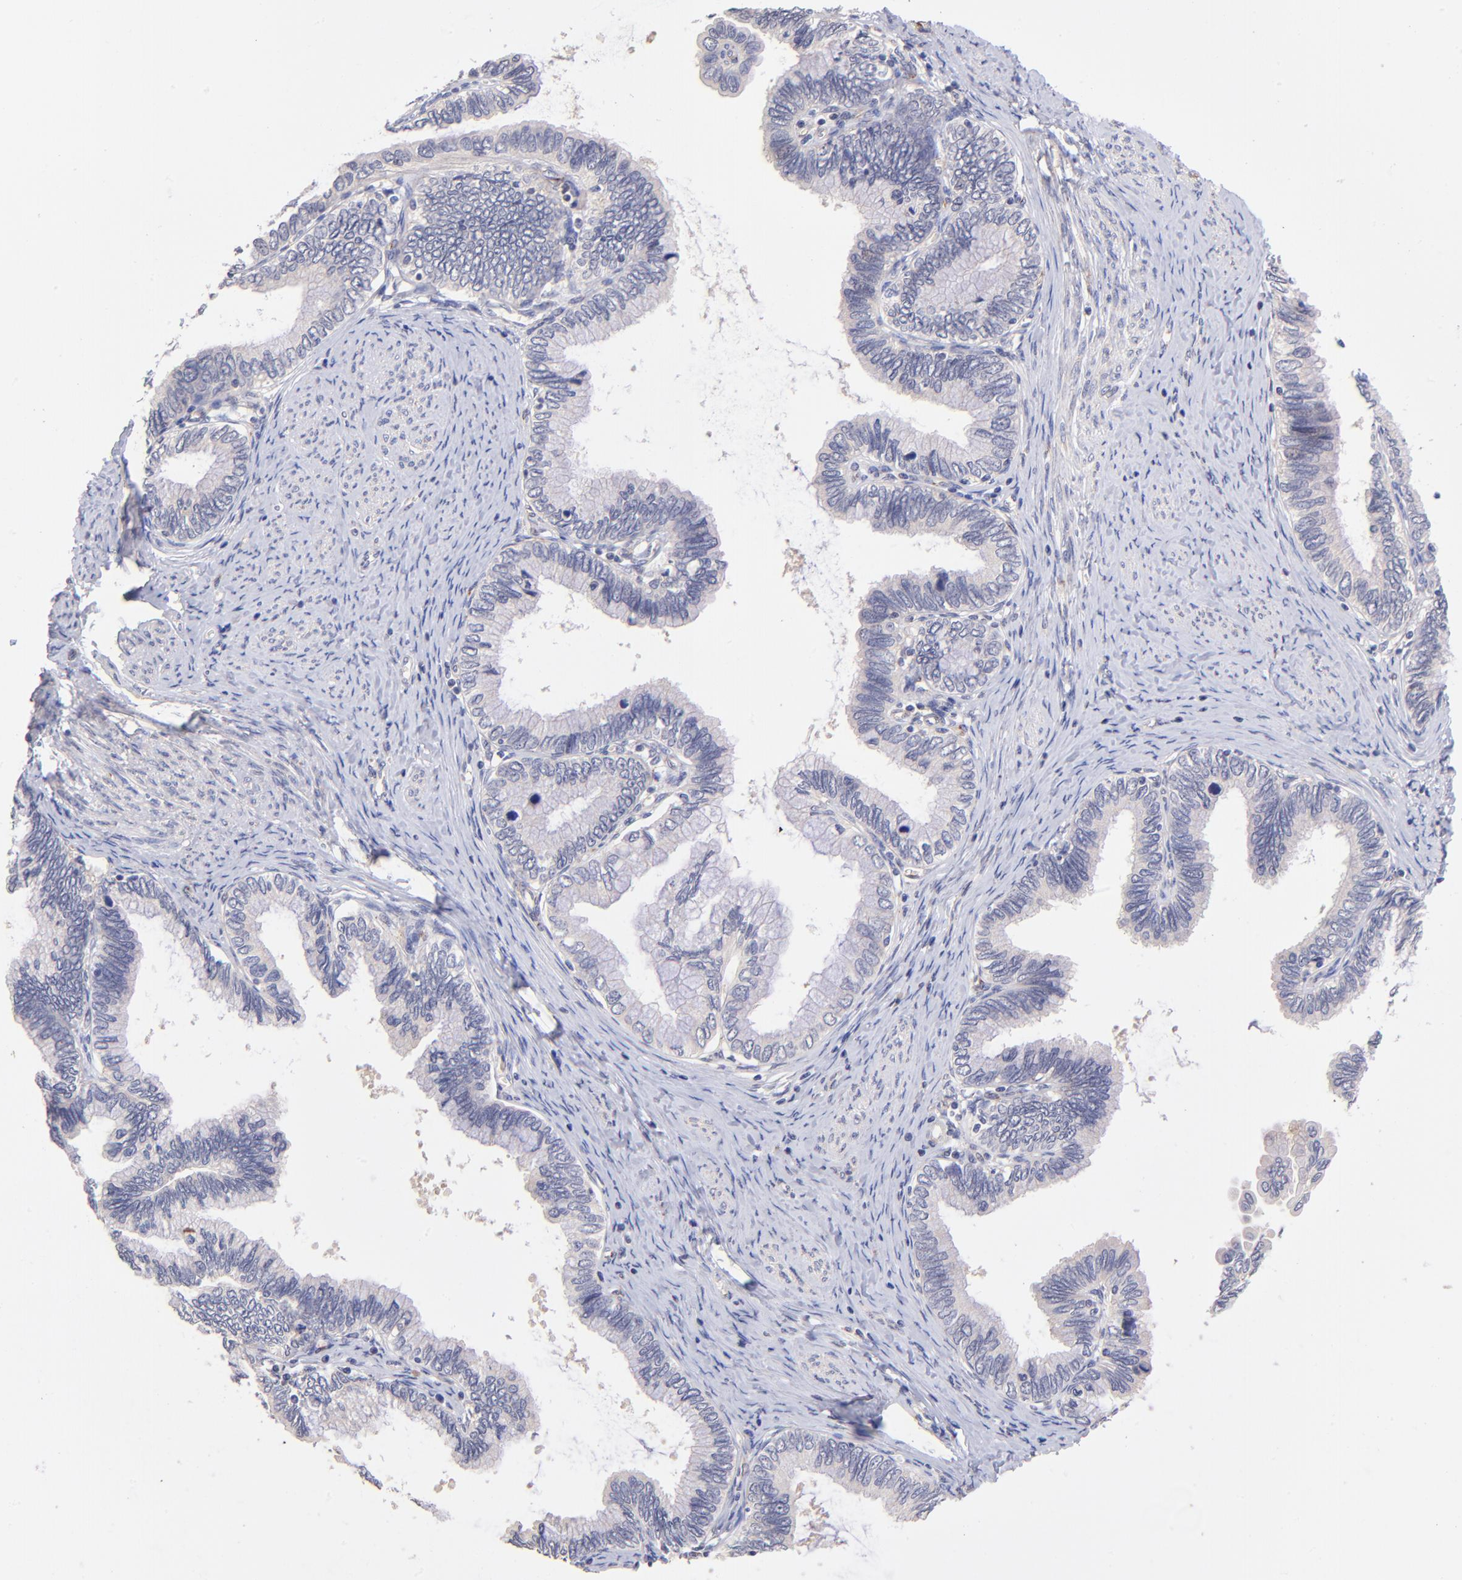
{"staining": {"intensity": "negative", "quantity": "none", "location": "none"}, "tissue": "cervical cancer", "cell_type": "Tumor cells", "image_type": "cancer", "snomed": [{"axis": "morphology", "description": "Adenocarcinoma, NOS"}, {"axis": "topography", "description": "Cervix"}], "caption": "IHC micrograph of neoplastic tissue: human cervical adenocarcinoma stained with DAB demonstrates no significant protein expression in tumor cells.", "gene": "SPARC", "patient": {"sex": "female", "age": 49}}